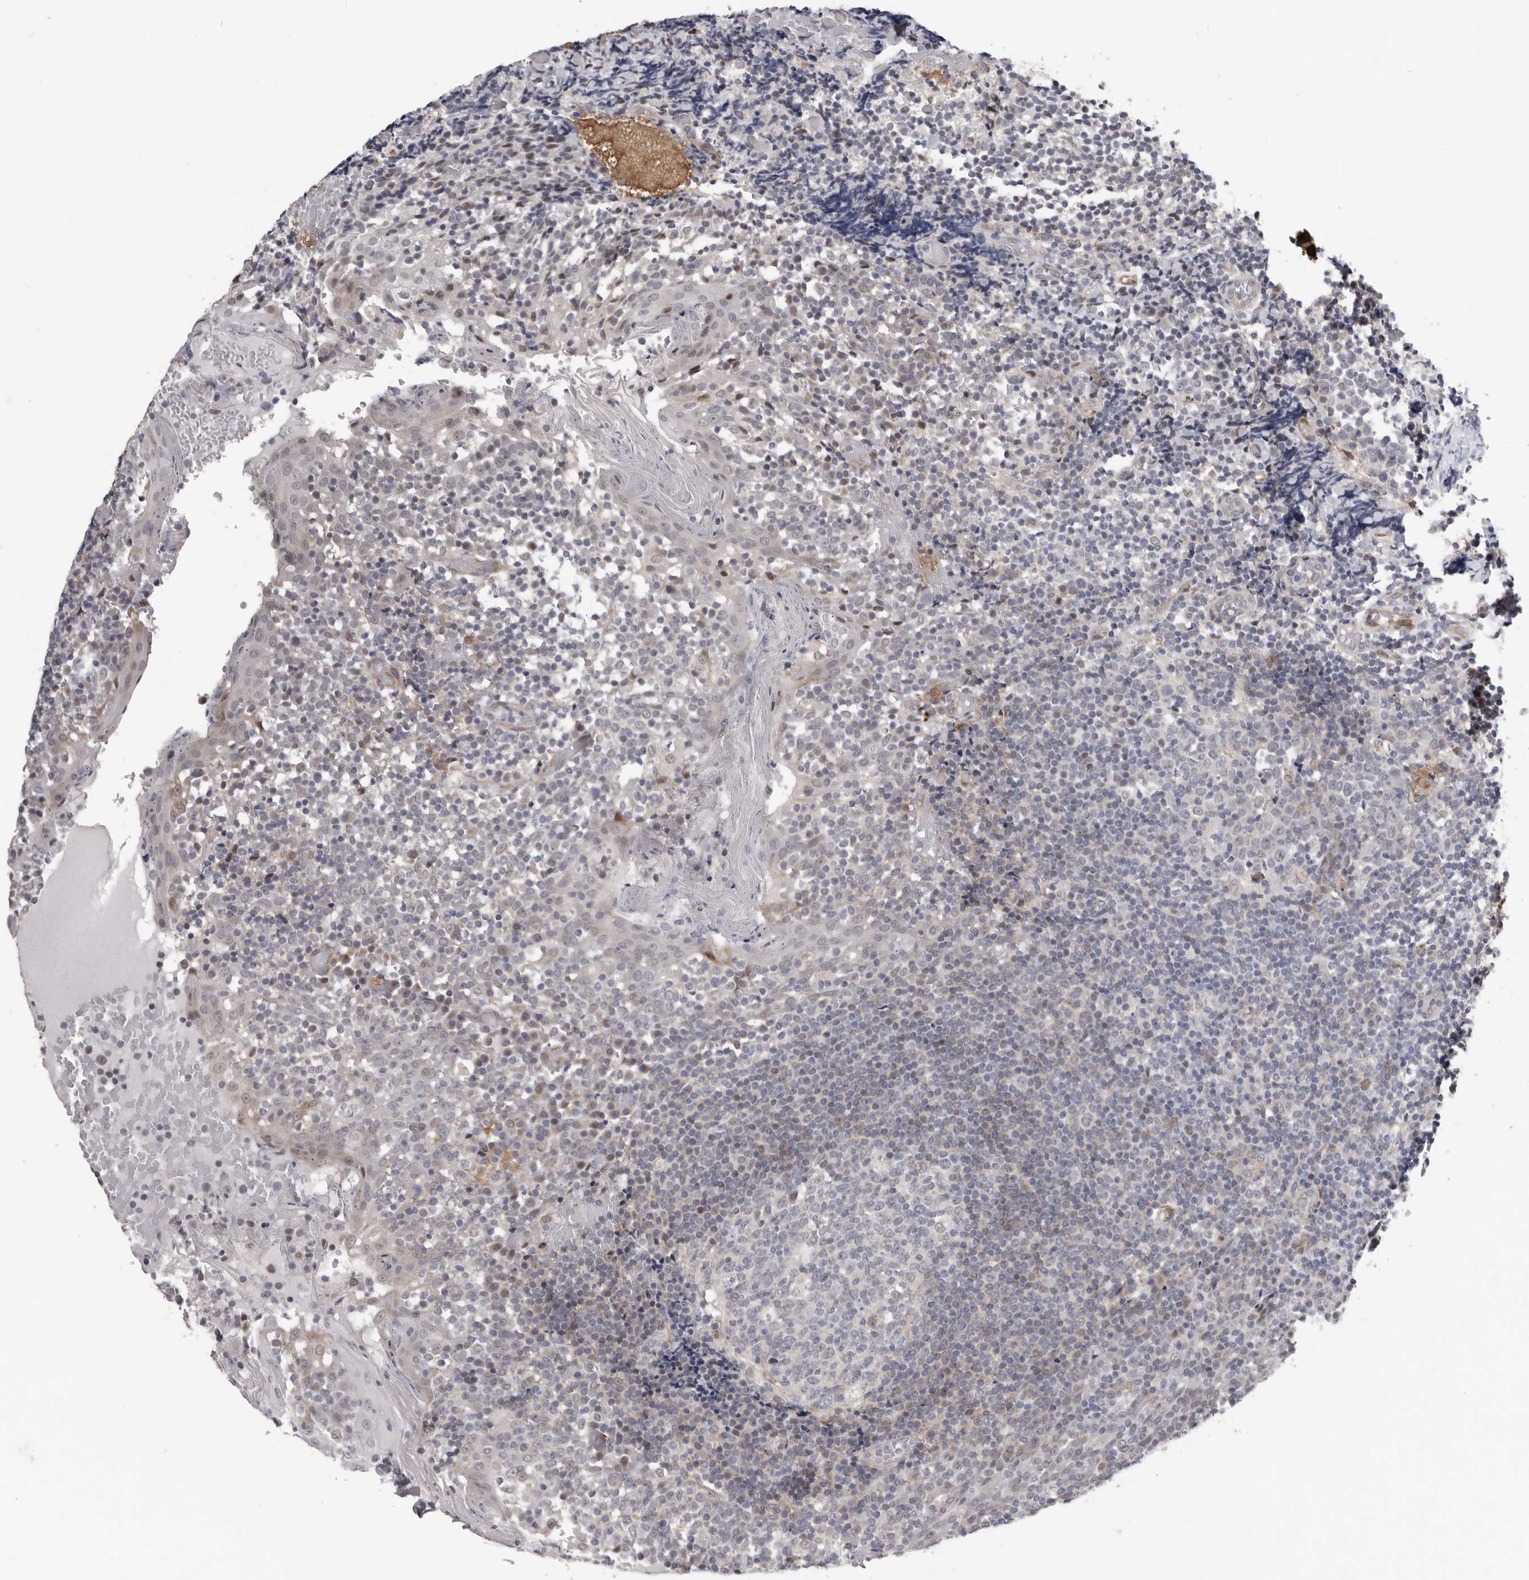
{"staining": {"intensity": "negative", "quantity": "none", "location": "none"}, "tissue": "tonsil", "cell_type": "Germinal center cells", "image_type": "normal", "snomed": [{"axis": "morphology", "description": "Normal tissue, NOS"}, {"axis": "topography", "description": "Tonsil"}], "caption": "This is an immunohistochemistry image of normal human tonsil. There is no positivity in germinal center cells.", "gene": "RALGPS2", "patient": {"sex": "female", "age": 19}}